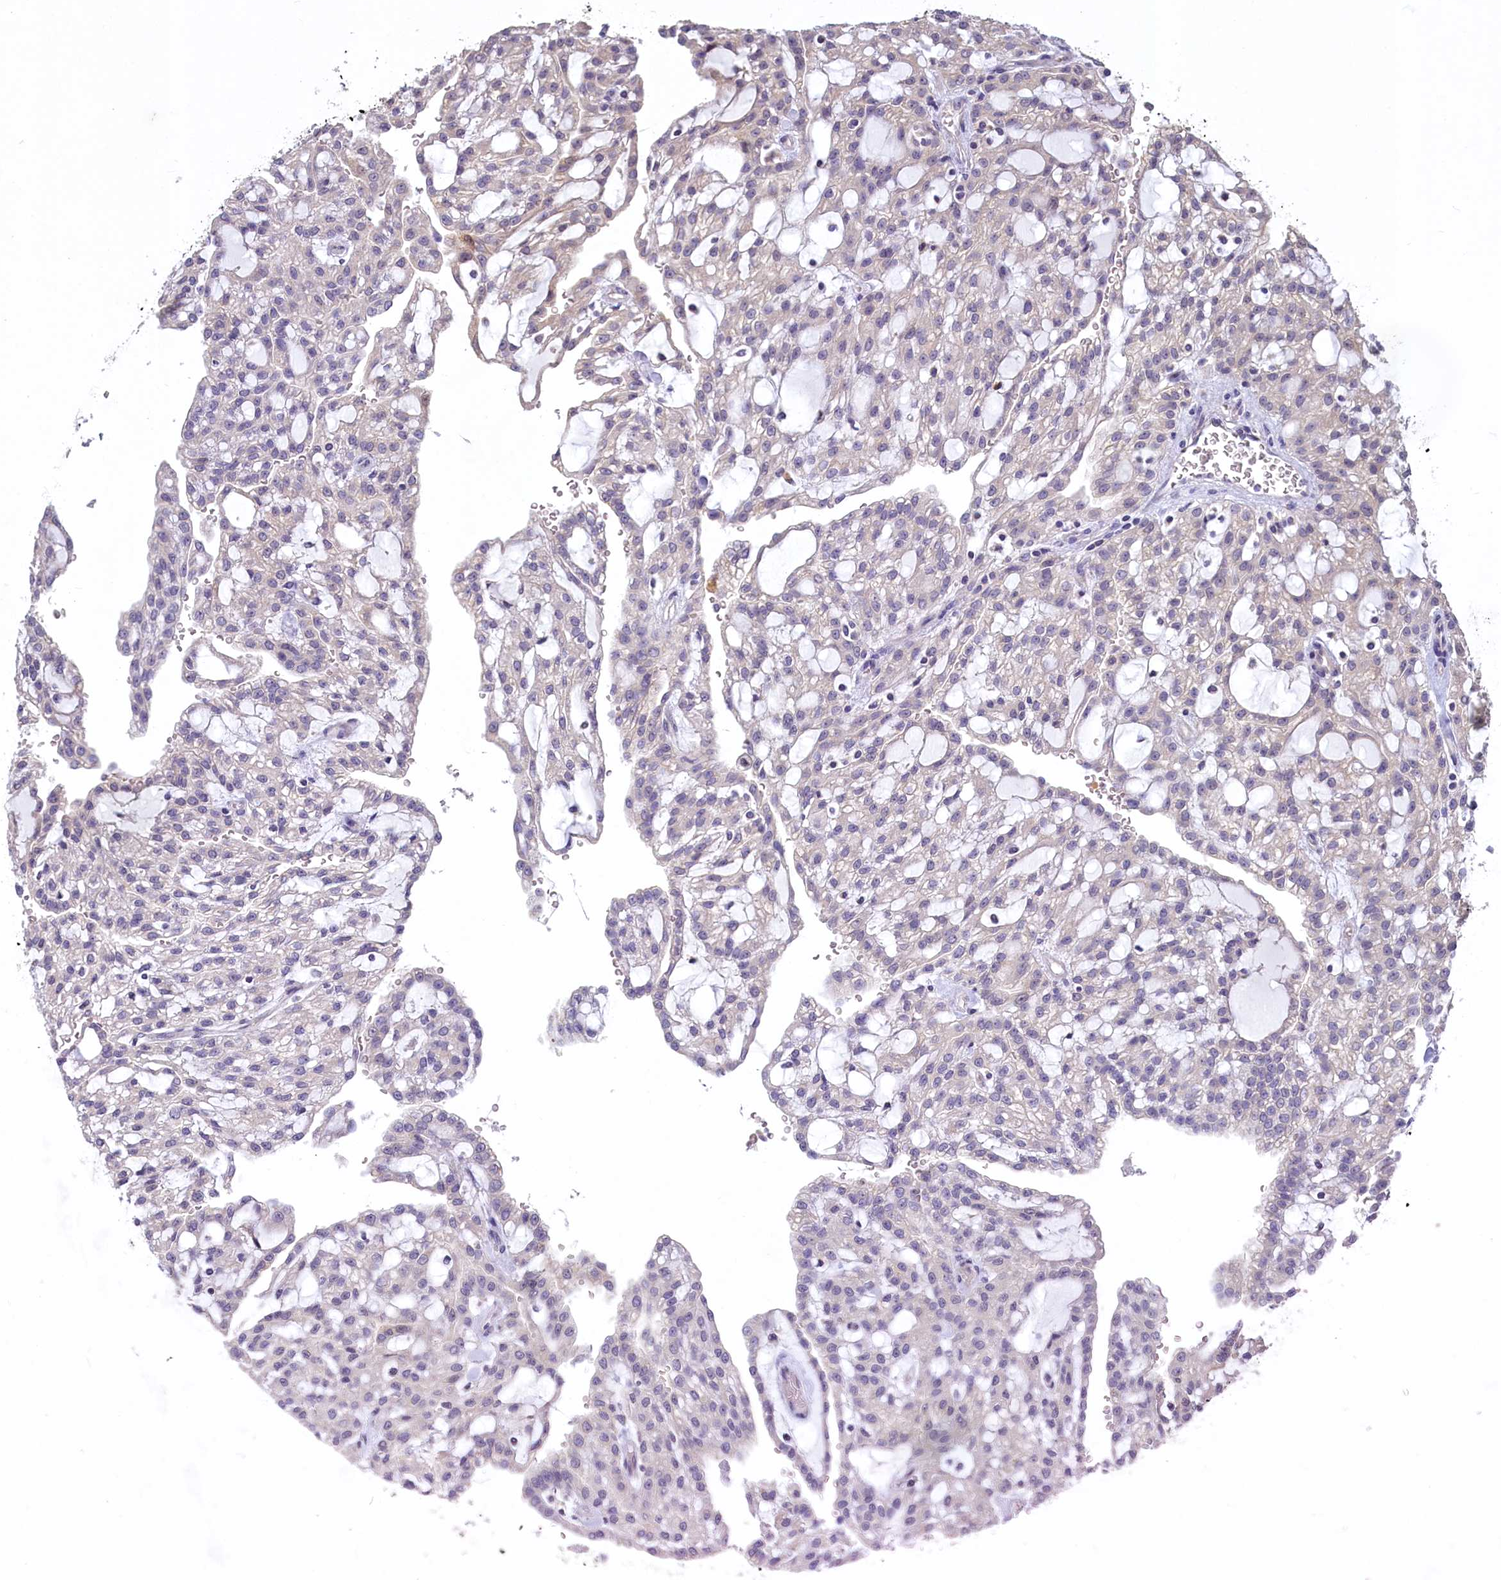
{"staining": {"intensity": "weak", "quantity": "<25%", "location": "cytoplasmic/membranous"}, "tissue": "renal cancer", "cell_type": "Tumor cells", "image_type": "cancer", "snomed": [{"axis": "morphology", "description": "Adenocarcinoma, NOS"}, {"axis": "topography", "description": "Kidney"}], "caption": "Immunohistochemical staining of adenocarcinoma (renal) reveals no significant expression in tumor cells.", "gene": "UCHL3", "patient": {"sex": "male", "age": 63}}